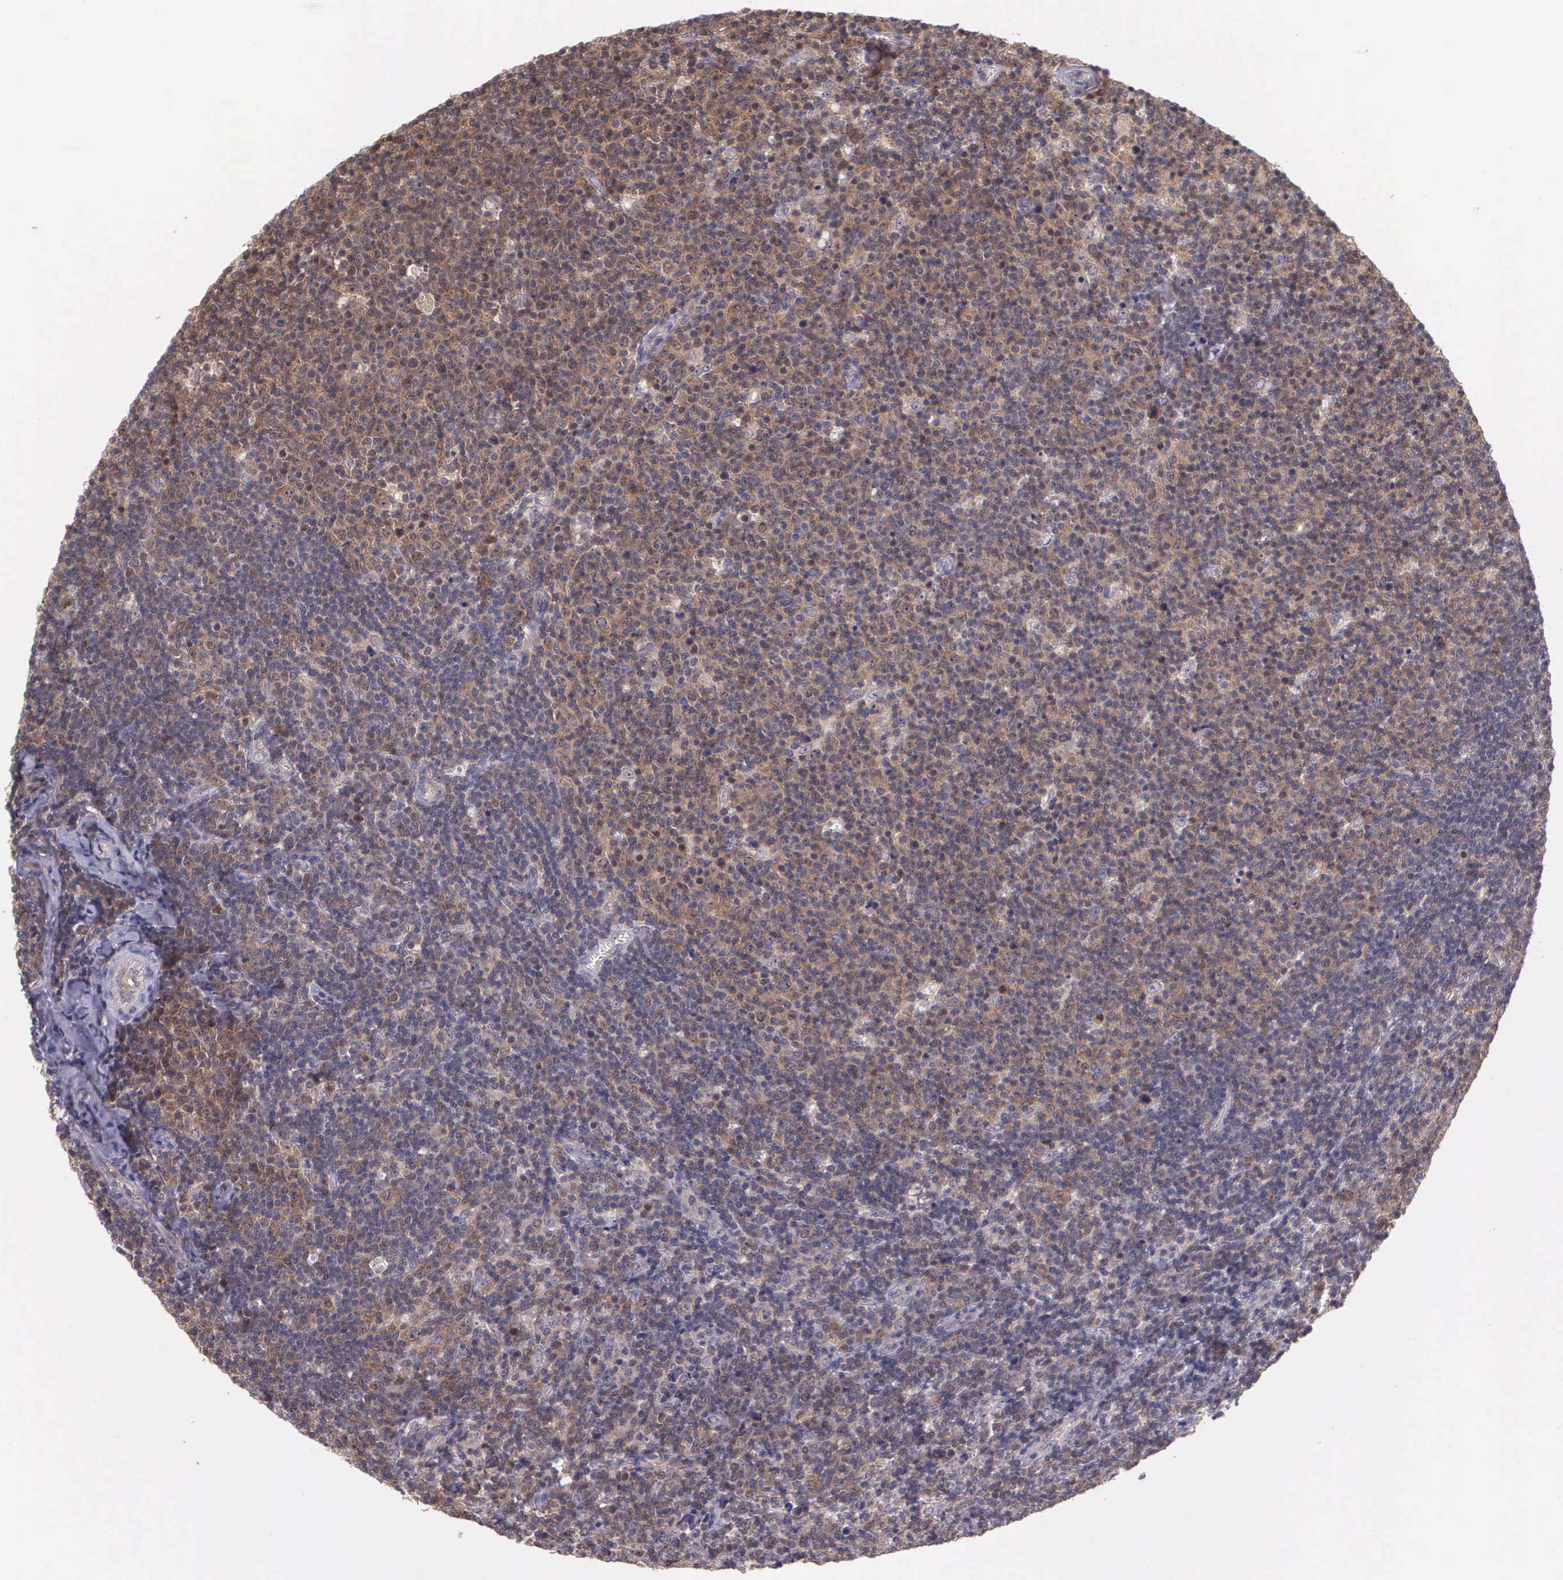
{"staining": {"intensity": "negative", "quantity": "none", "location": "none"}, "tissue": "lymphoma", "cell_type": "Tumor cells", "image_type": "cancer", "snomed": [{"axis": "morphology", "description": "Malignant lymphoma, non-Hodgkin's type, Low grade"}, {"axis": "topography", "description": "Lymph node"}], "caption": "The histopathology image demonstrates no staining of tumor cells in lymphoma.", "gene": "IGBP1", "patient": {"sex": "male", "age": 74}}